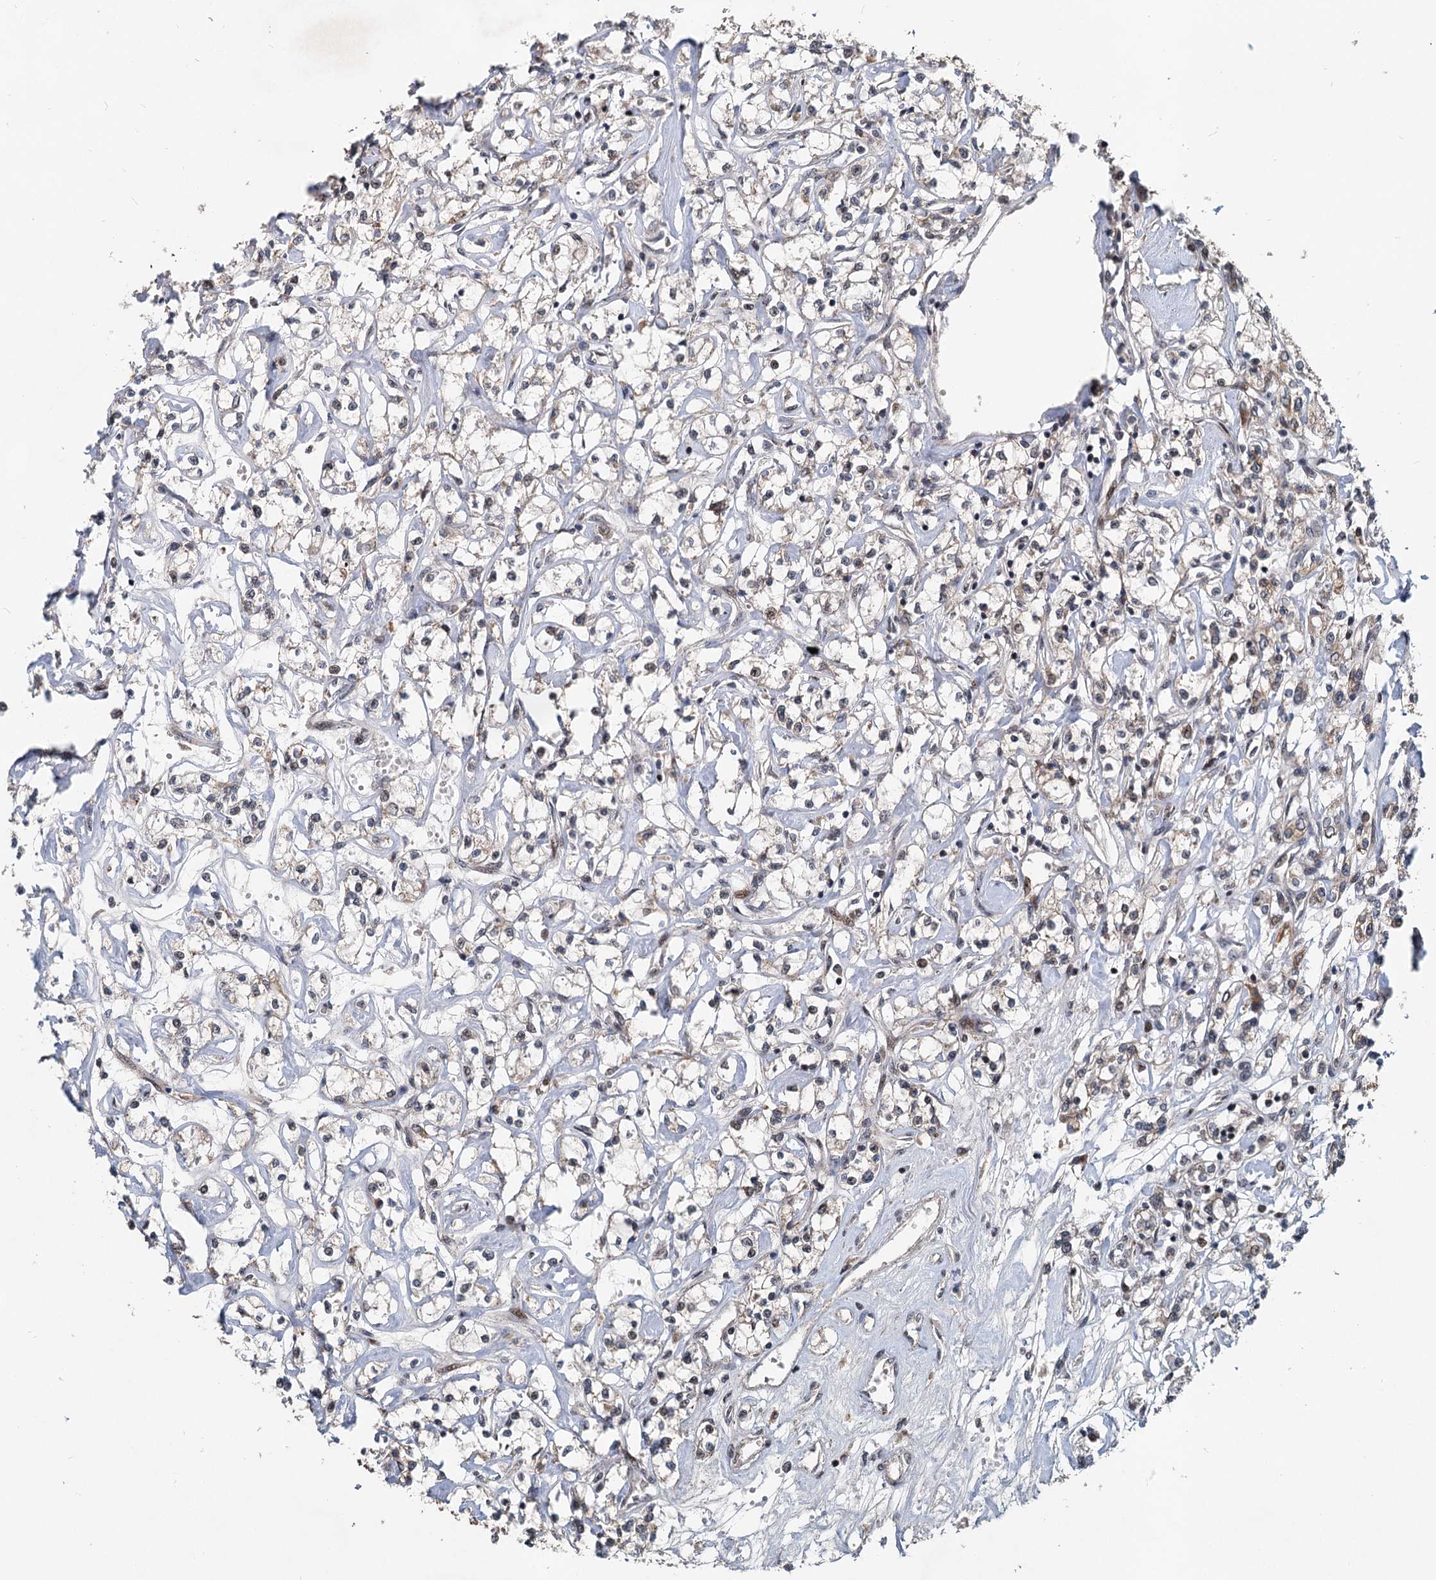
{"staining": {"intensity": "weak", "quantity": "25%-75%", "location": "cytoplasmic/membranous"}, "tissue": "renal cancer", "cell_type": "Tumor cells", "image_type": "cancer", "snomed": [{"axis": "morphology", "description": "Adenocarcinoma, NOS"}, {"axis": "topography", "description": "Kidney"}], "caption": "Immunohistochemistry histopathology image of adenocarcinoma (renal) stained for a protein (brown), which reveals low levels of weak cytoplasmic/membranous positivity in approximately 25%-75% of tumor cells.", "gene": "RITA1", "patient": {"sex": "female", "age": 59}}